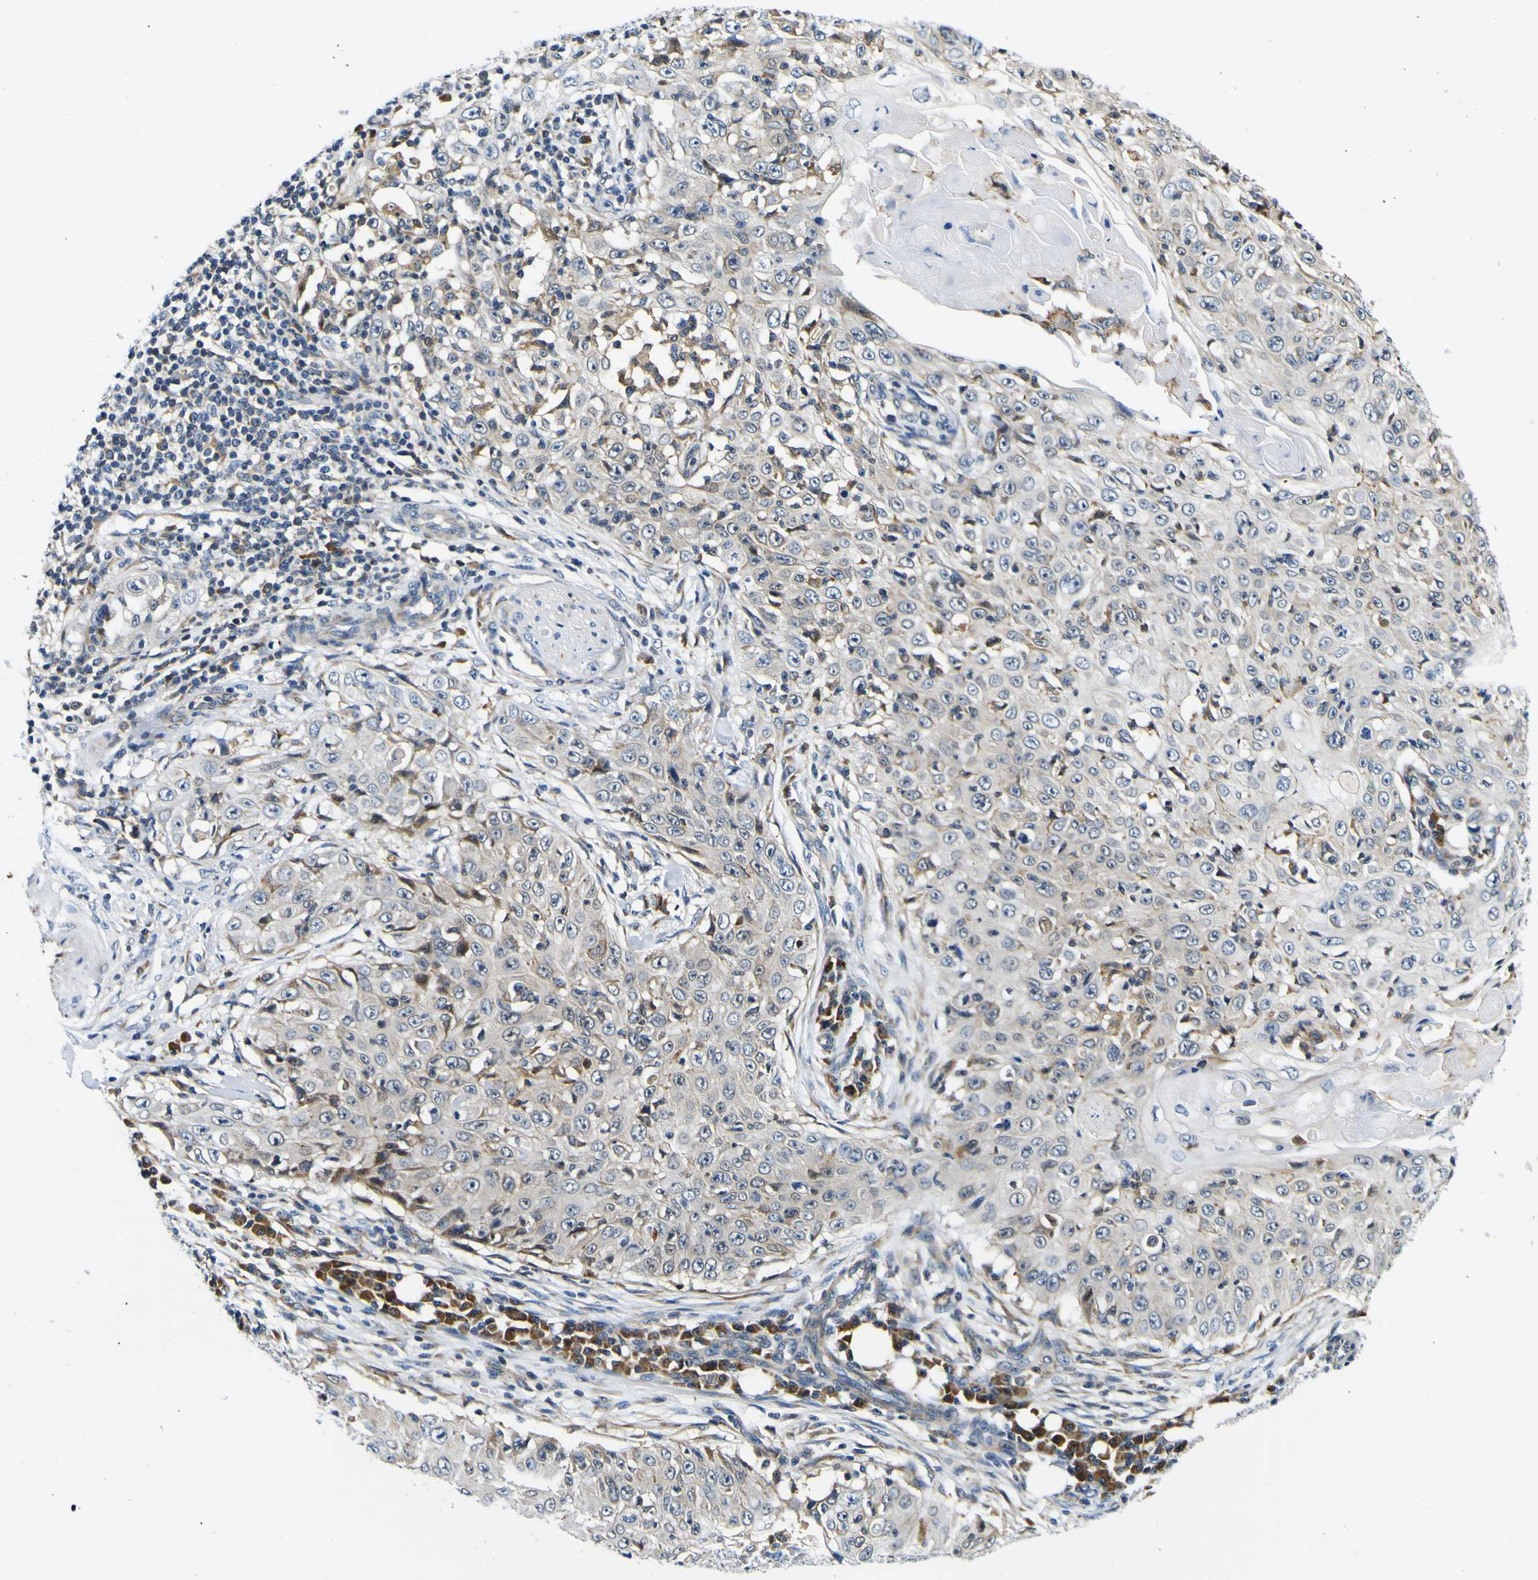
{"staining": {"intensity": "weak", "quantity": "<25%", "location": "cytoplasmic/membranous"}, "tissue": "skin cancer", "cell_type": "Tumor cells", "image_type": "cancer", "snomed": [{"axis": "morphology", "description": "Squamous cell carcinoma, NOS"}, {"axis": "topography", "description": "Skin"}], "caption": "Immunohistochemistry (IHC) of skin squamous cell carcinoma displays no positivity in tumor cells. Brightfield microscopy of IHC stained with DAB (3,3'-diaminobenzidine) (brown) and hematoxylin (blue), captured at high magnification.", "gene": "NLRP3", "patient": {"sex": "male", "age": 86}}